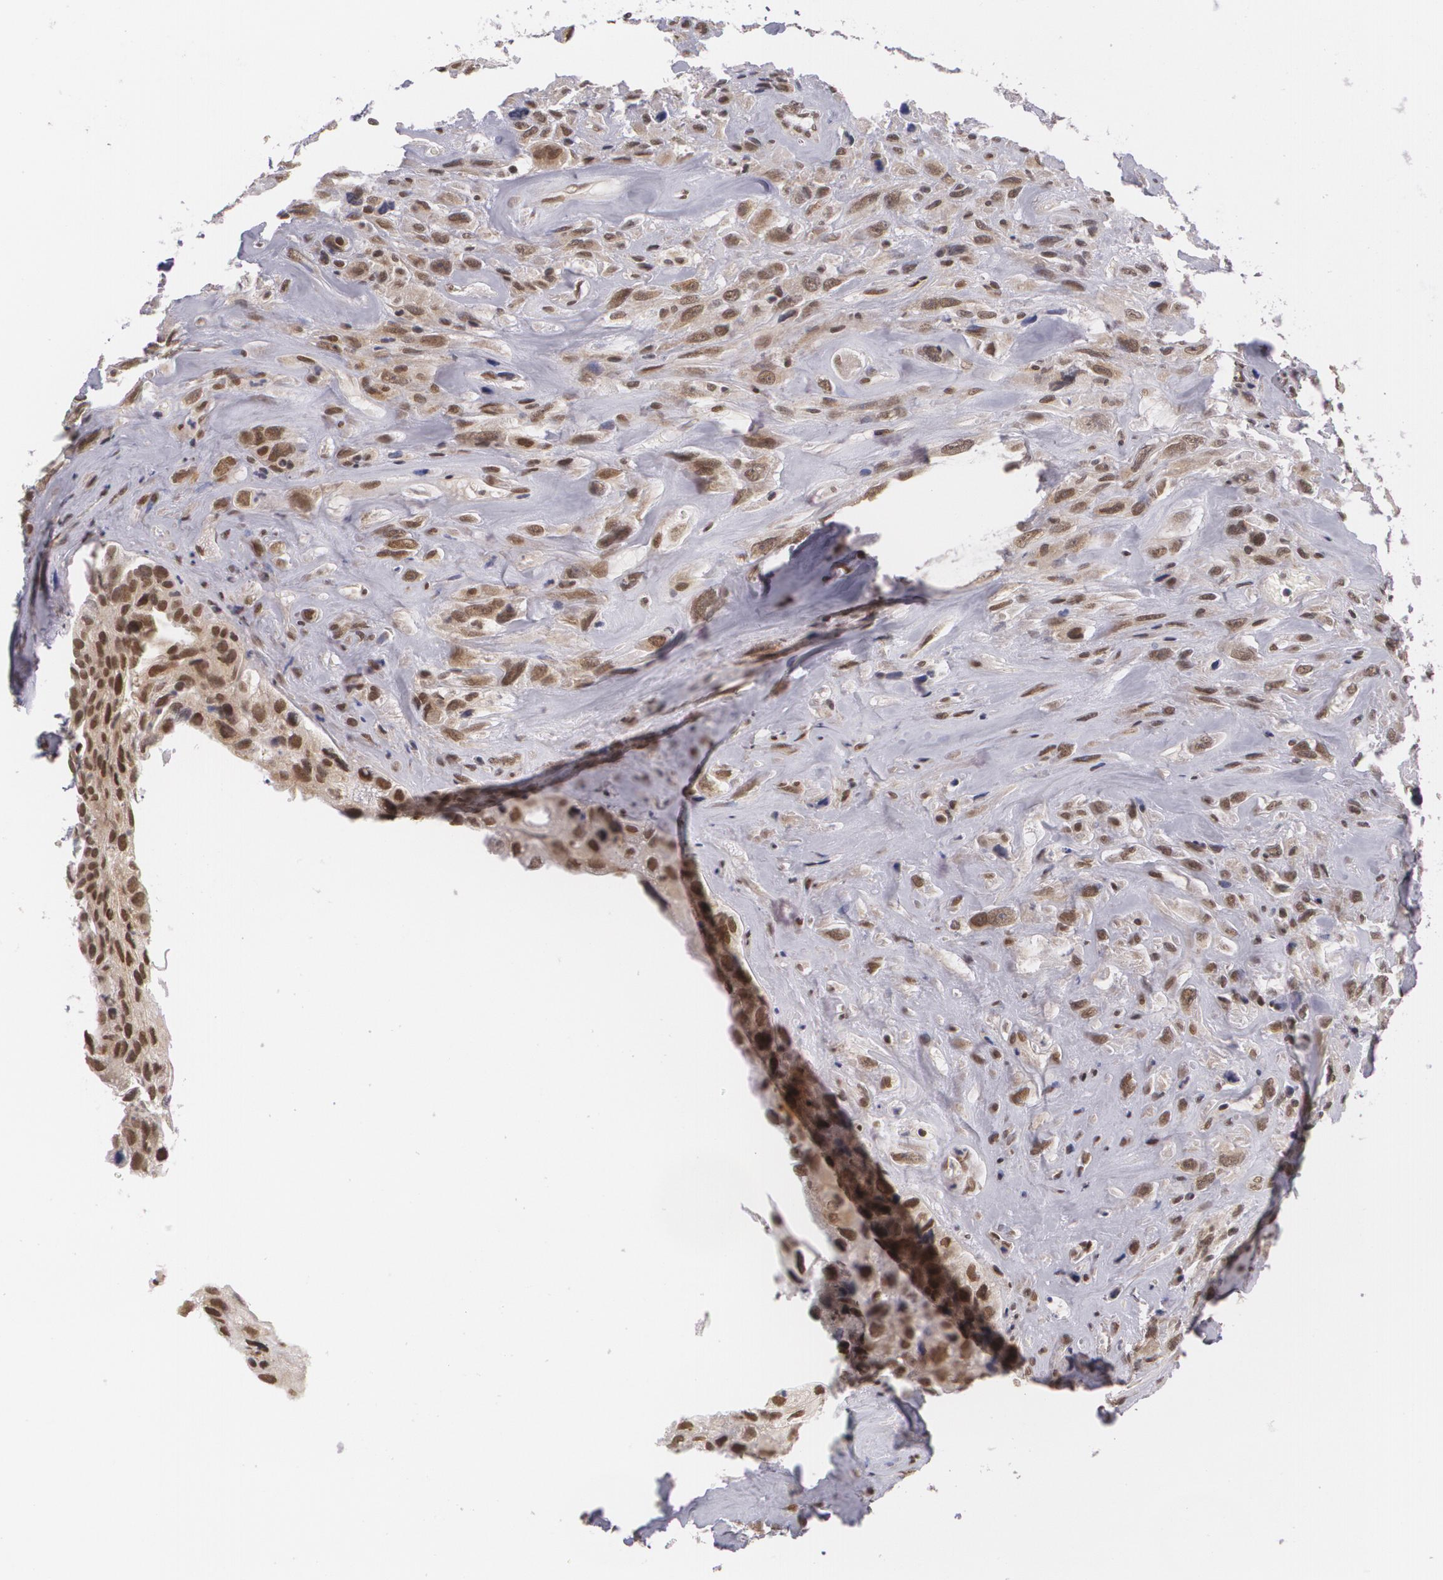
{"staining": {"intensity": "weak", "quantity": ">75%", "location": "cytoplasmic/membranous,nuclear"}, "tissue": "breast cancer", "cell_type": "Tumor cells", "image_type": "cancer", "snomed": [{"axis": "morphology", "description": "Neoplasm, malignant, NOS"}, {"axis": "topography", "description": "Breast"}], "caption": "Human breast cancer stained with a brown dye displays weak cytoplasmic/membranous and nuclear positive expression in approximately >75% of tumor cells.", "gene": "ALX1", "patient": {"sex": "female", "age": 50}}